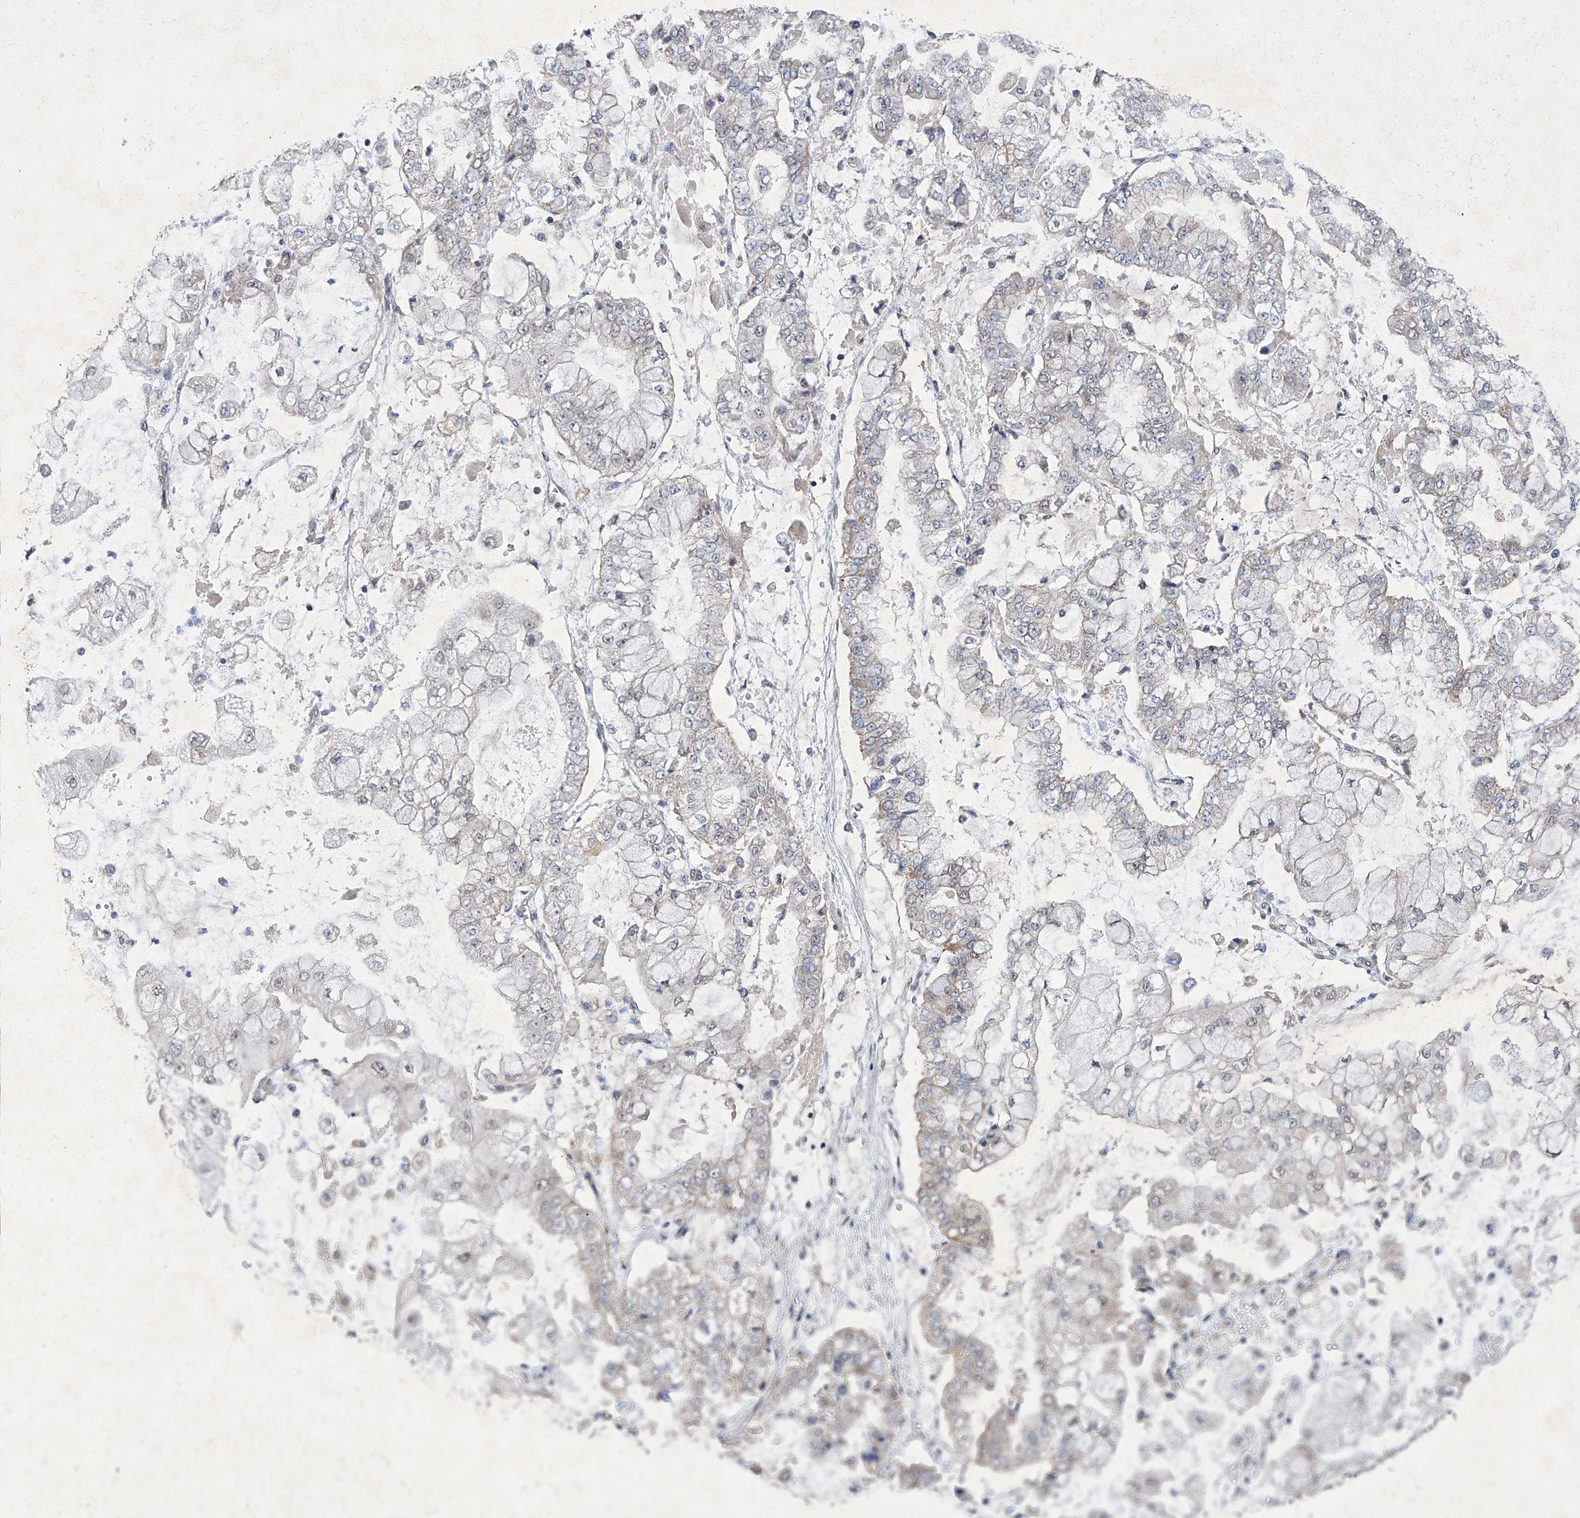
{"staining": {"intensity": "negative", "quantity": "none", "location": "none"}, "tissue": "stomach cancer", "cell_type": "Tumor cells", "image_type": "cancer", "snomed": [{"axis": "morphology", "description": "Adenocarcinoma, NOS"}, {"axis": "topography", "description": "Stomach"}], "caption": "Immunohistochemistry micrograph of neoplastic tissue: human stomach cancer (adenocarcinoma) stained with DAB displays no significant protein staining in tumor cells.", "gene": "USP45", "patient": {"sex": "male", "age": 76}}